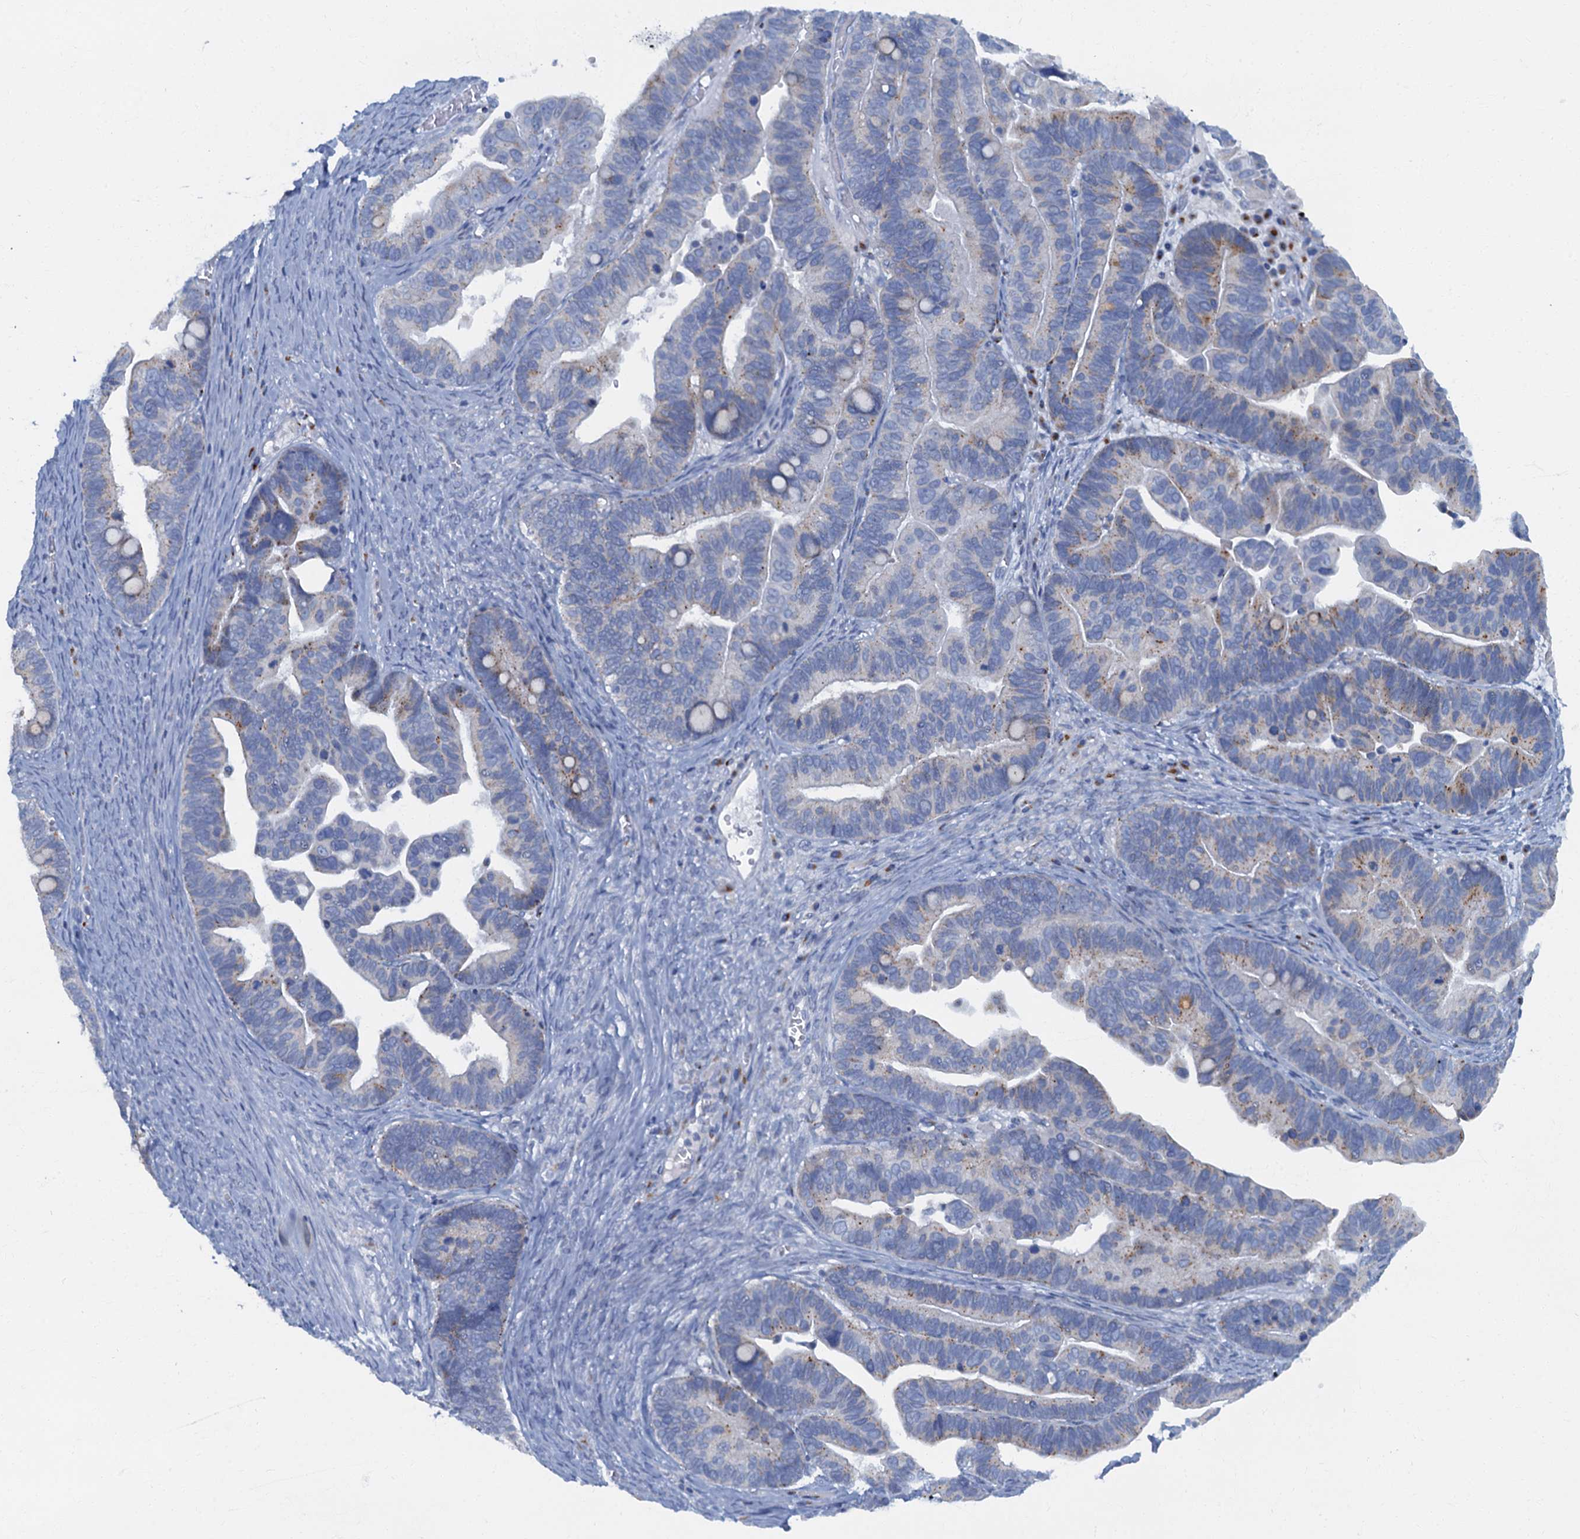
{"staining": {"intensity": "weak", "quantity": "<25%", "location": "cytoplasmic/membranous"}, "tissue": "ovarian cancer", "cell_type": "Tumor cells", "image_type": "cancer", "snomed": [{"axis": "morphology", "description": "Cystadenocarcinoma, serous, NOS"}, {"axis": "topography", "description": "Ovary"}], "caption": "Histopathology image shows no significant protein staining in tumor cells of ovarian serous cystadenocarcinoma. The staining was performed using DAB to visualize the protein expression in brown, while the nuclei were stained in blue with hematoxylin (Magnification: 20x).", "gene": "LYPD3", "patient": {"sex": "female", "age": 56}}